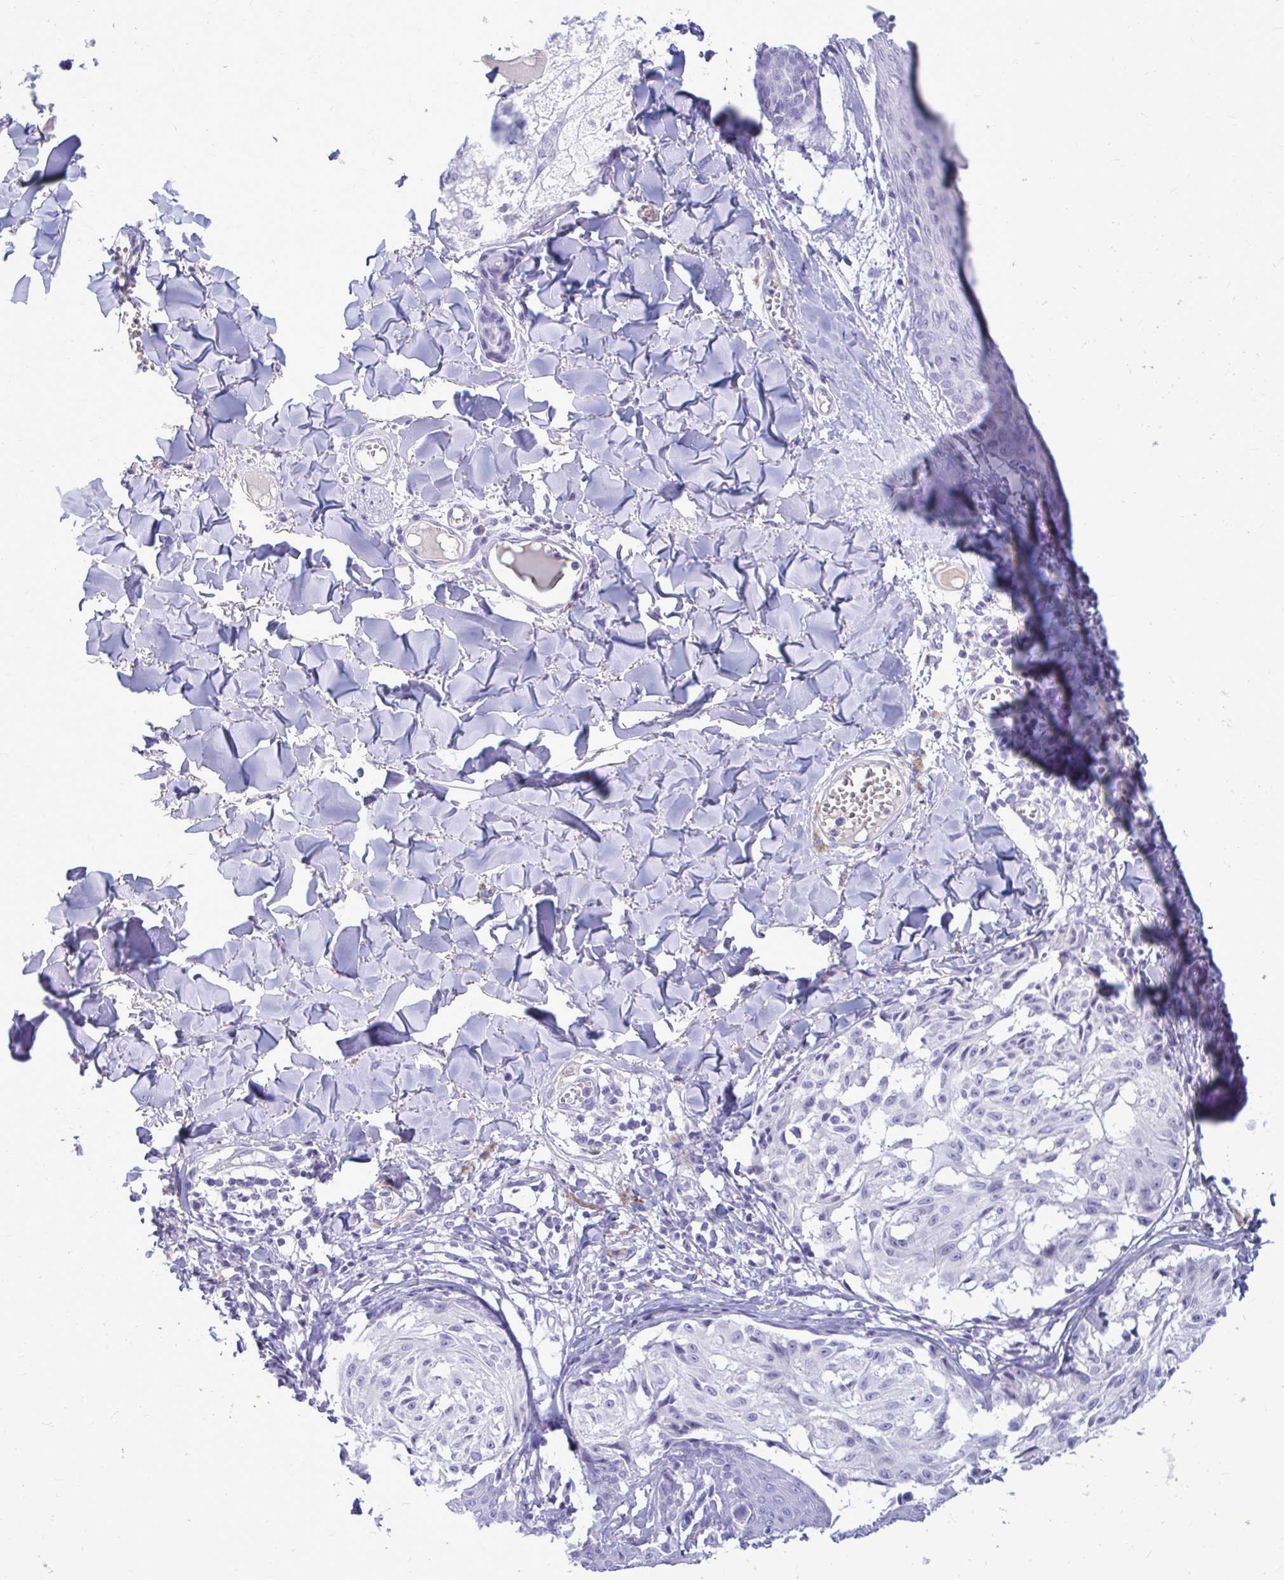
{"staining": {"intensity": "negative", "quantity": "none", "location": "none"}, "tissue": "melanoma", "cell_type": "Tumor cells", "image_type": "cancer", "snomed": [{"axis": "morphology", "description": "Malignant melanoma, NOS"}, {"axis": "topography", "description": "Skin"}], "caption": "High magnification brightfield microscopy of melanoma stained with DAB (brown) and counterstained with hematoxylin (blue): tumor cells show no significant expression.", "gene": "NANOGNB", "patient": {"sex": "female", "age": 43}}